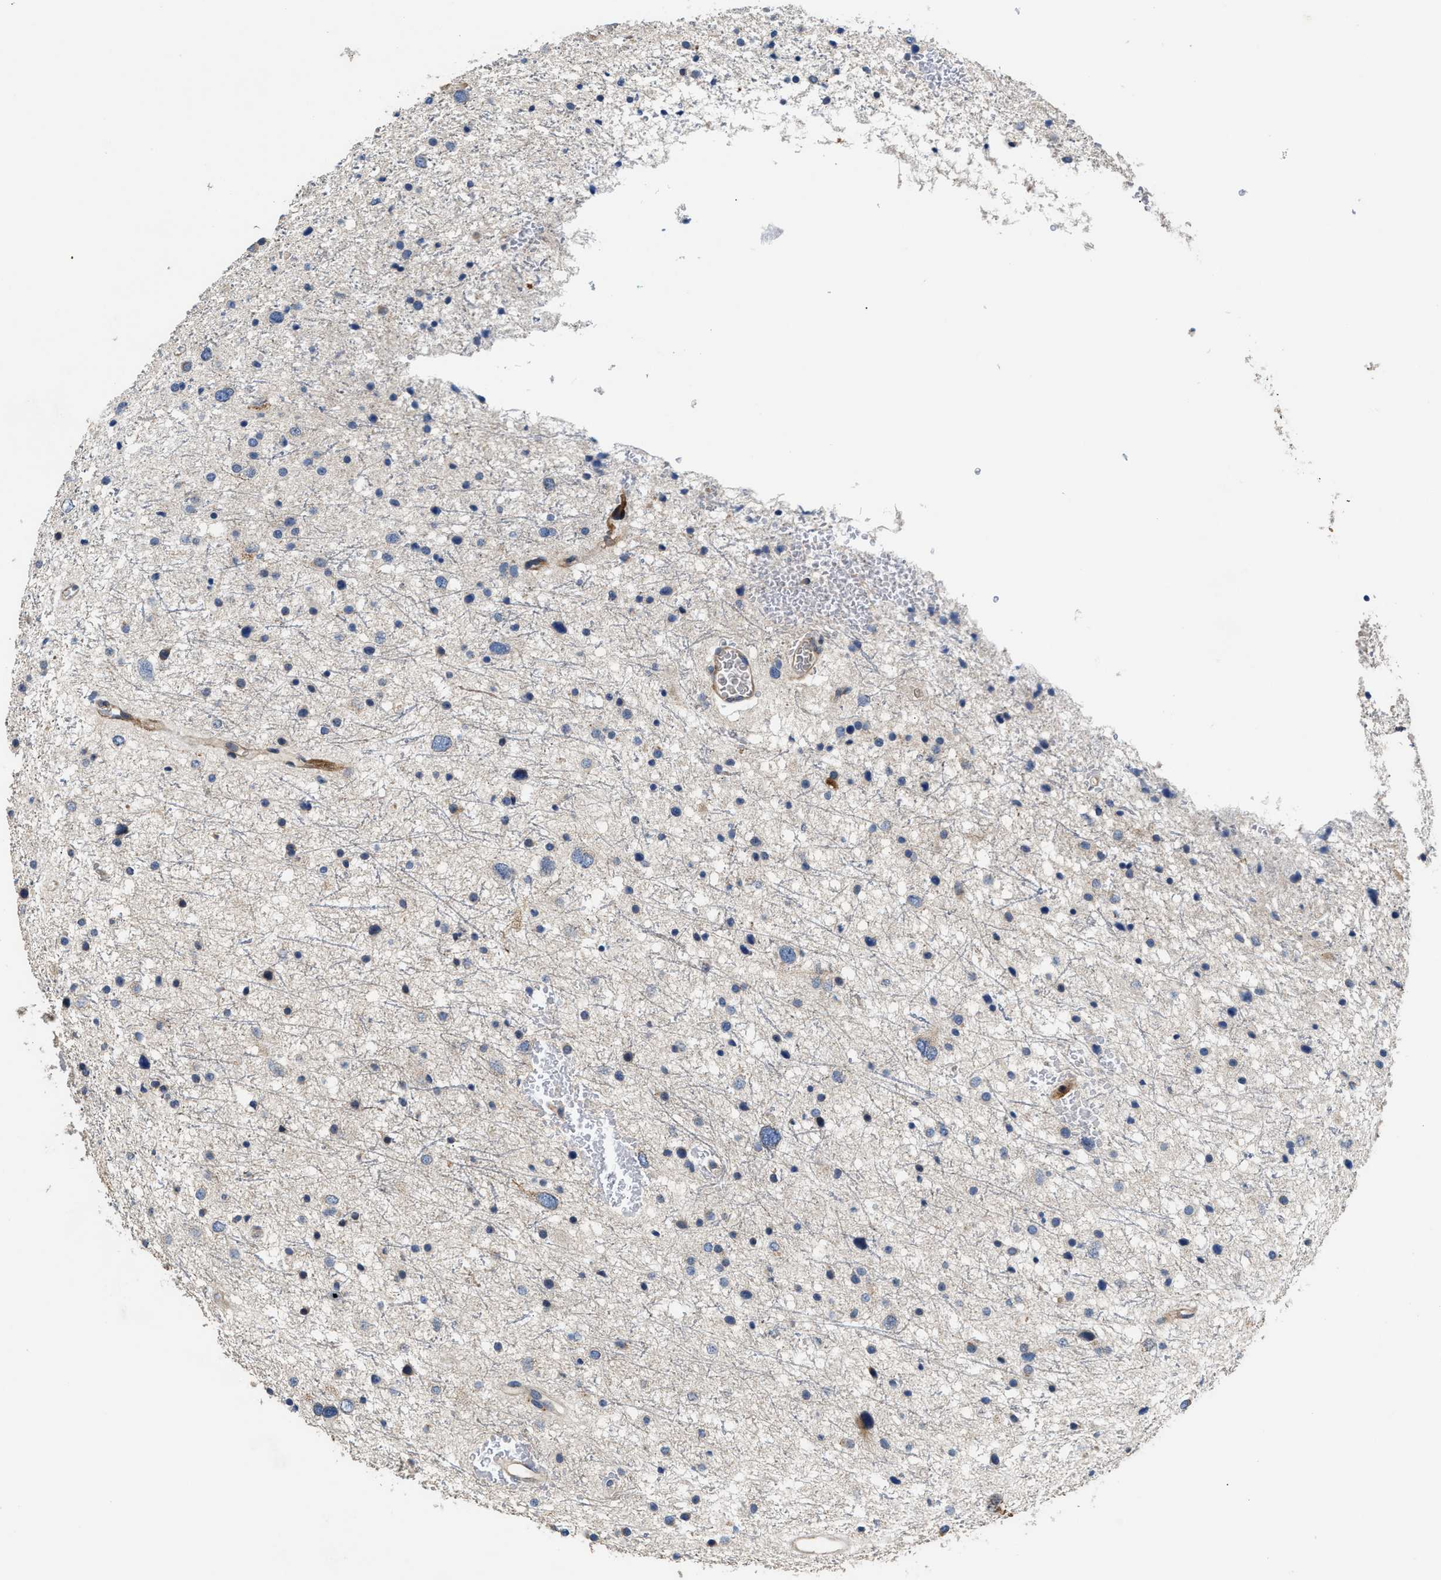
{"staining": {"intensity": "negative", "quantity": "none", "location": "none"}, "tissue": "glioma", "cell_type": "Tumor cells", "image_type": "cancer", "snomed": [{"axis": "morphology", "description": "Glioma, malignant, Low grade"}, {"axis": "topography", "description": "Brain"}], "caption": "This is an IHC micrograph of human malignant low-grade glioma. There is no expression in tumor cells.", "gene": "IL17RC", "patient": {"sex": "female", "age": 37}}